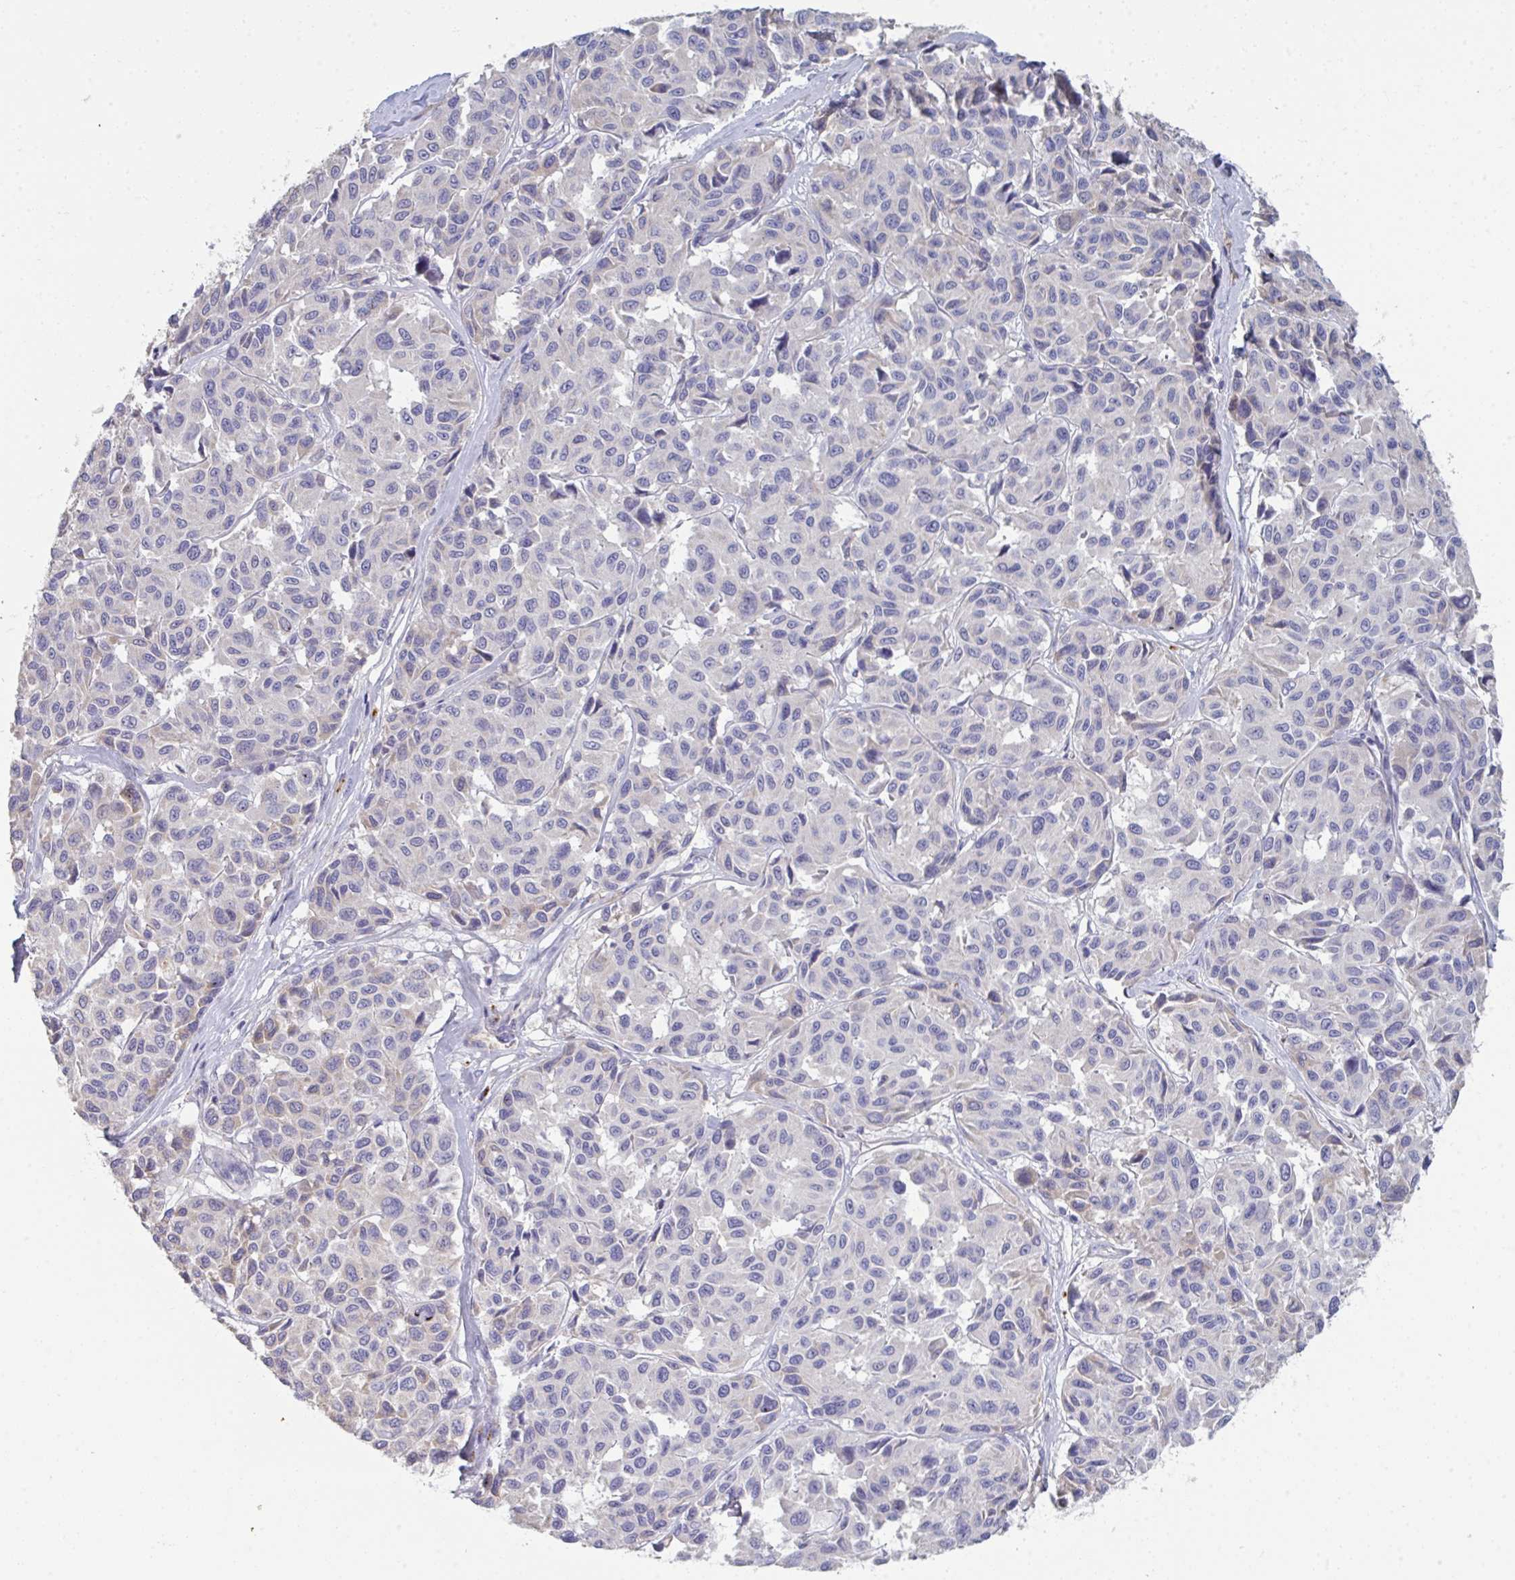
{"staining": {"intensity": "negative", "quantity": "none", "location": "none"}, "tissue": "melanoma", "cell_type": "Tumor cells", "image_type": "cancer", "snomed": [{"axis": "morphology", "description": "Malignant melanoma, NOS"}, {"axis": "topography", "description": "Skin"}], "caption": "Tumor cells are negative for protein expression in human melanoma. (Immunohistochemistry, brightfield microscopy, high magnification).", "gene": "HGFAC", "patient": {"sex": "female", "age": 66}}